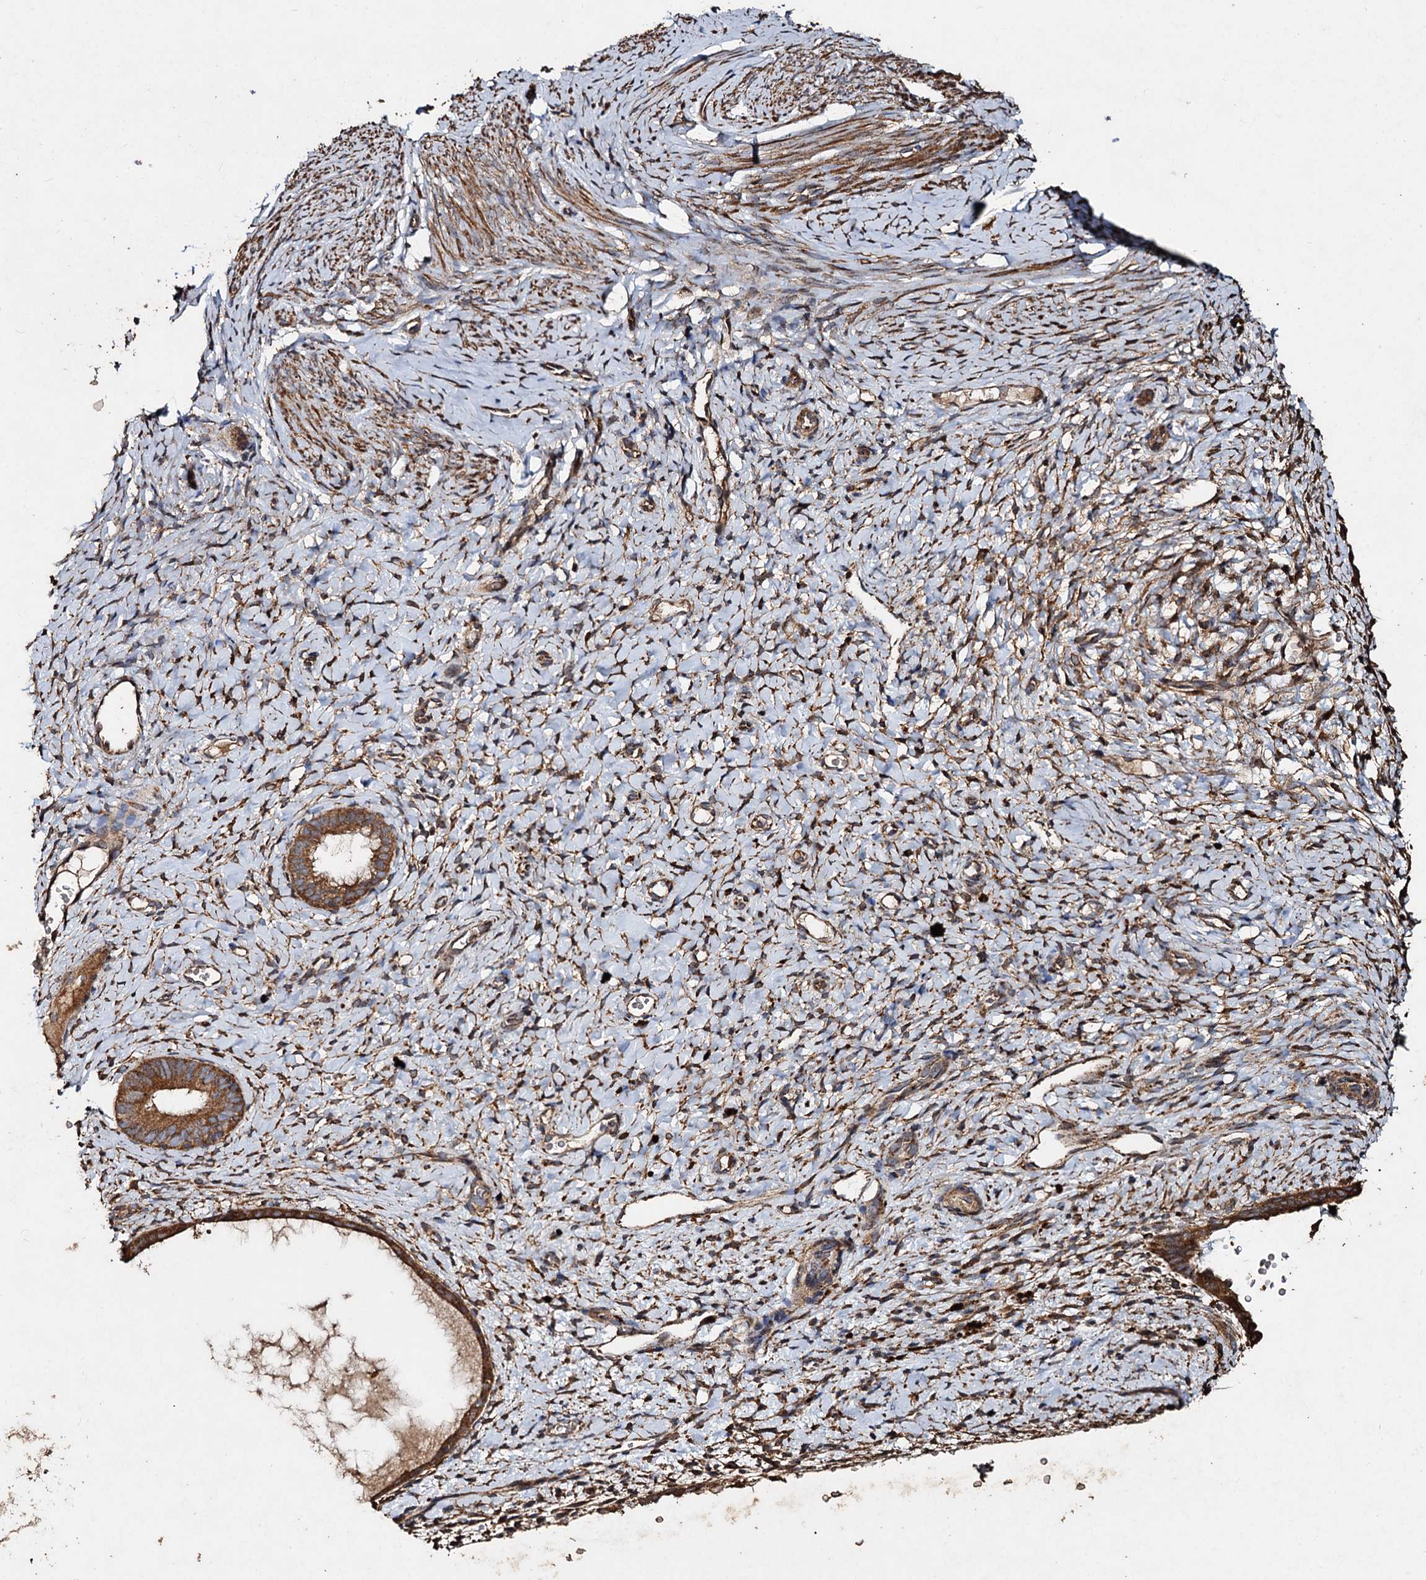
{"staining": {"intensity": "moderate", "quantity": ">75%", "location": "cytoplasmic/membranous"}, "tissue": "endometrium", "cell_type": "Cells in endometrial stroma", "image_type": "normal", "snomed": [{"axis": "morphology", "description": "Normal tissue, NOS"}, {"axis": "topography", "description": "Endometrium"}], "caption": "Immunohistochemical staining of normal human endometrium reveals medium levels of moderate cytoplasmic/membranous expression in about >75% of cells in endometrial stroma.", "gene": "NOTCH2NLA", "patient": {"sex": "female", "age": 65}}